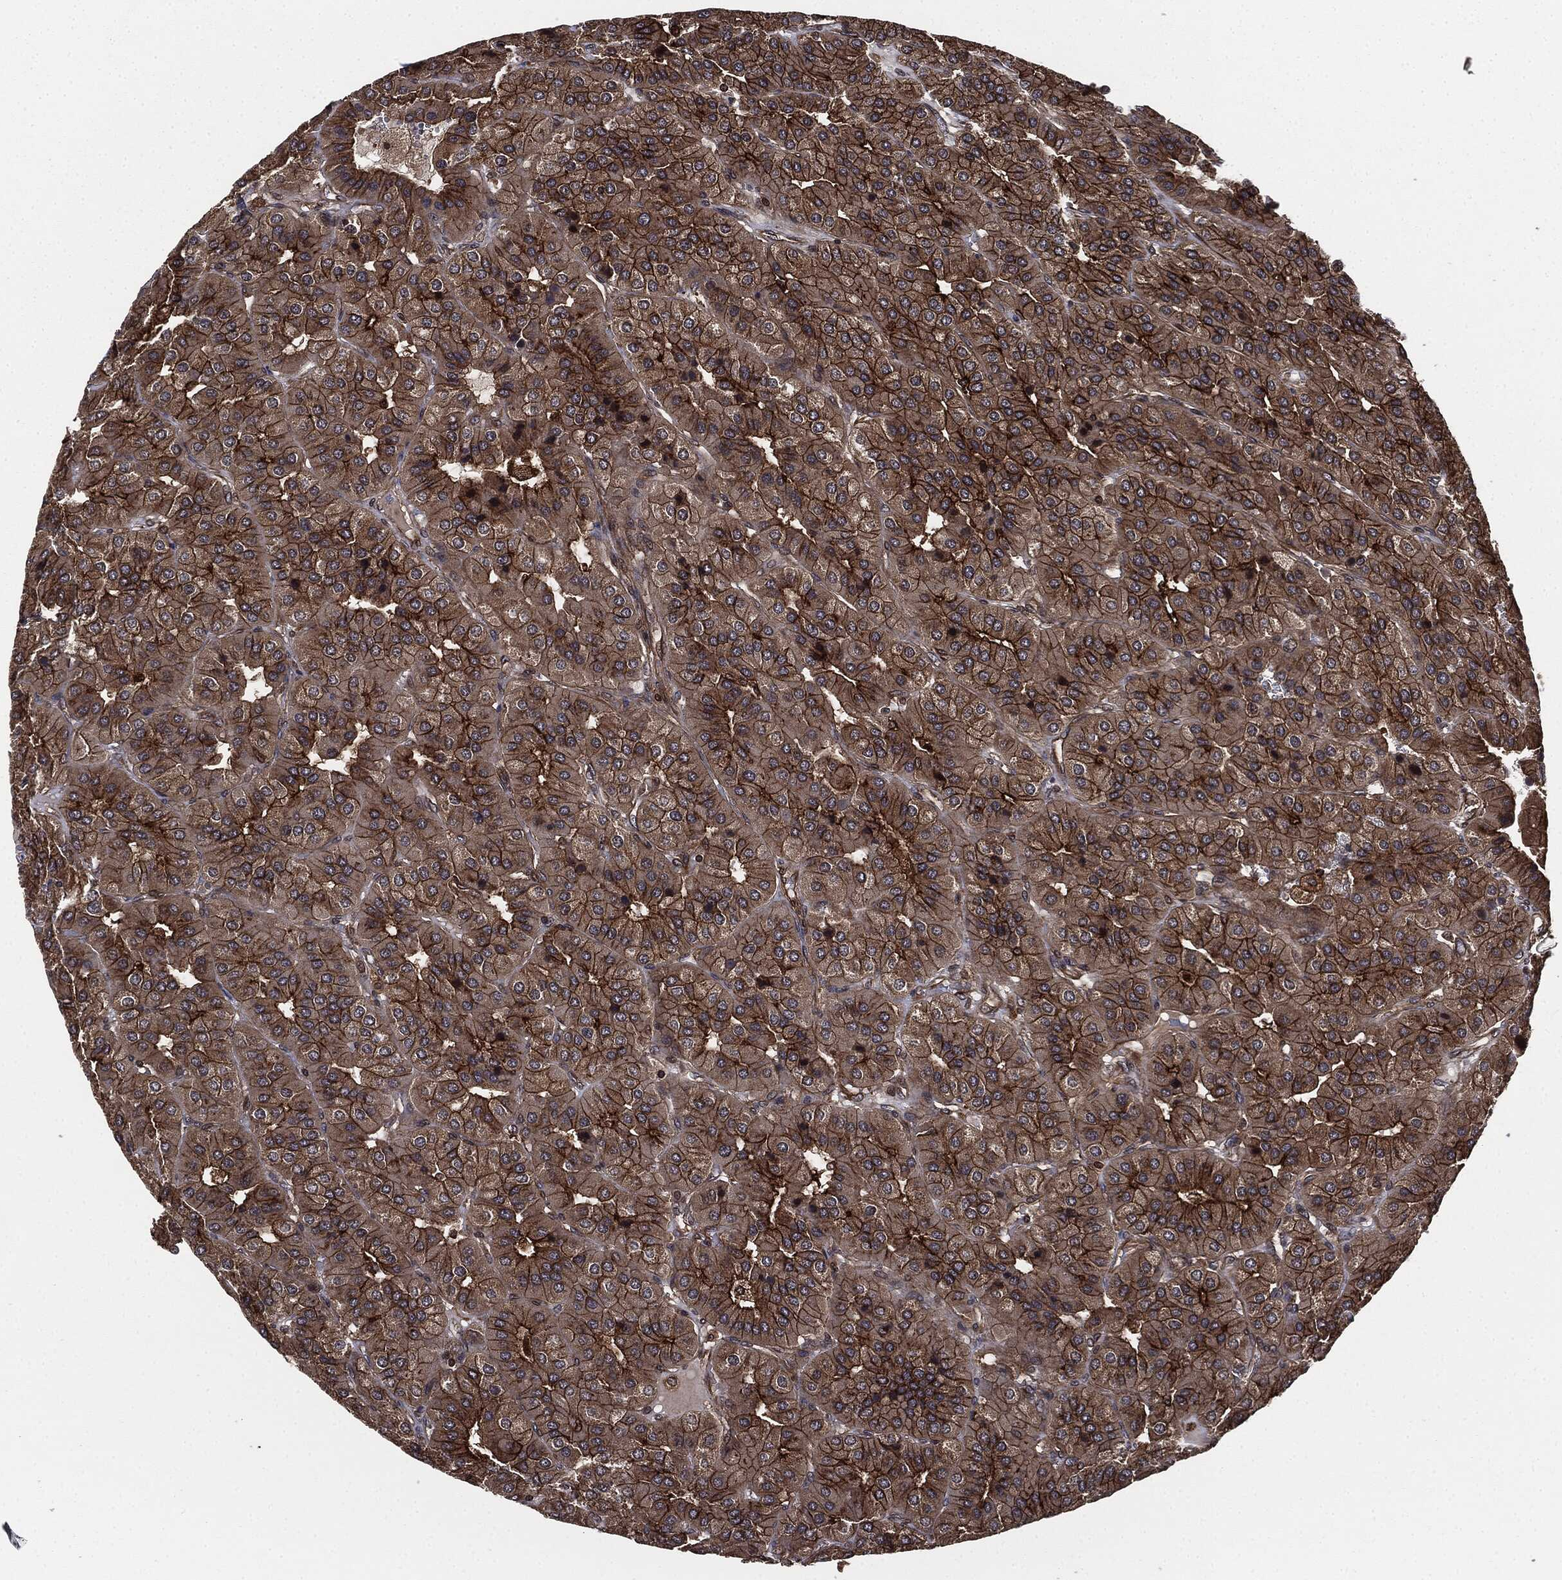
{"staining": {"intensity": "strong", "quantity": "25%-75%", "location": "cytoplasmic/membranous"}, "tissue": "parathyroid gland", "cell_type": "Glandular cells", "image_type": "normal", "snomed": [{"axis": "morphology", "description": "Normal tissue, NOS"}, {"axis": "morphology", "description": "Adenoma, NOS"}, {"axis": "topography", "description": "Parathyroid gland"}], "caption": "Immunohistochemistry histopathology image of unremarkable parathyroid gland: parathyroid gland stained using IHC reveals high levels of strong protein expression localized specifically in the cytoplasmic/membranous of glandular cells, appearing as a cytoplasmic/membranous brown color.", "gene": "RAP1GDS1", "patient": {"sex": "female", "age": 86}}